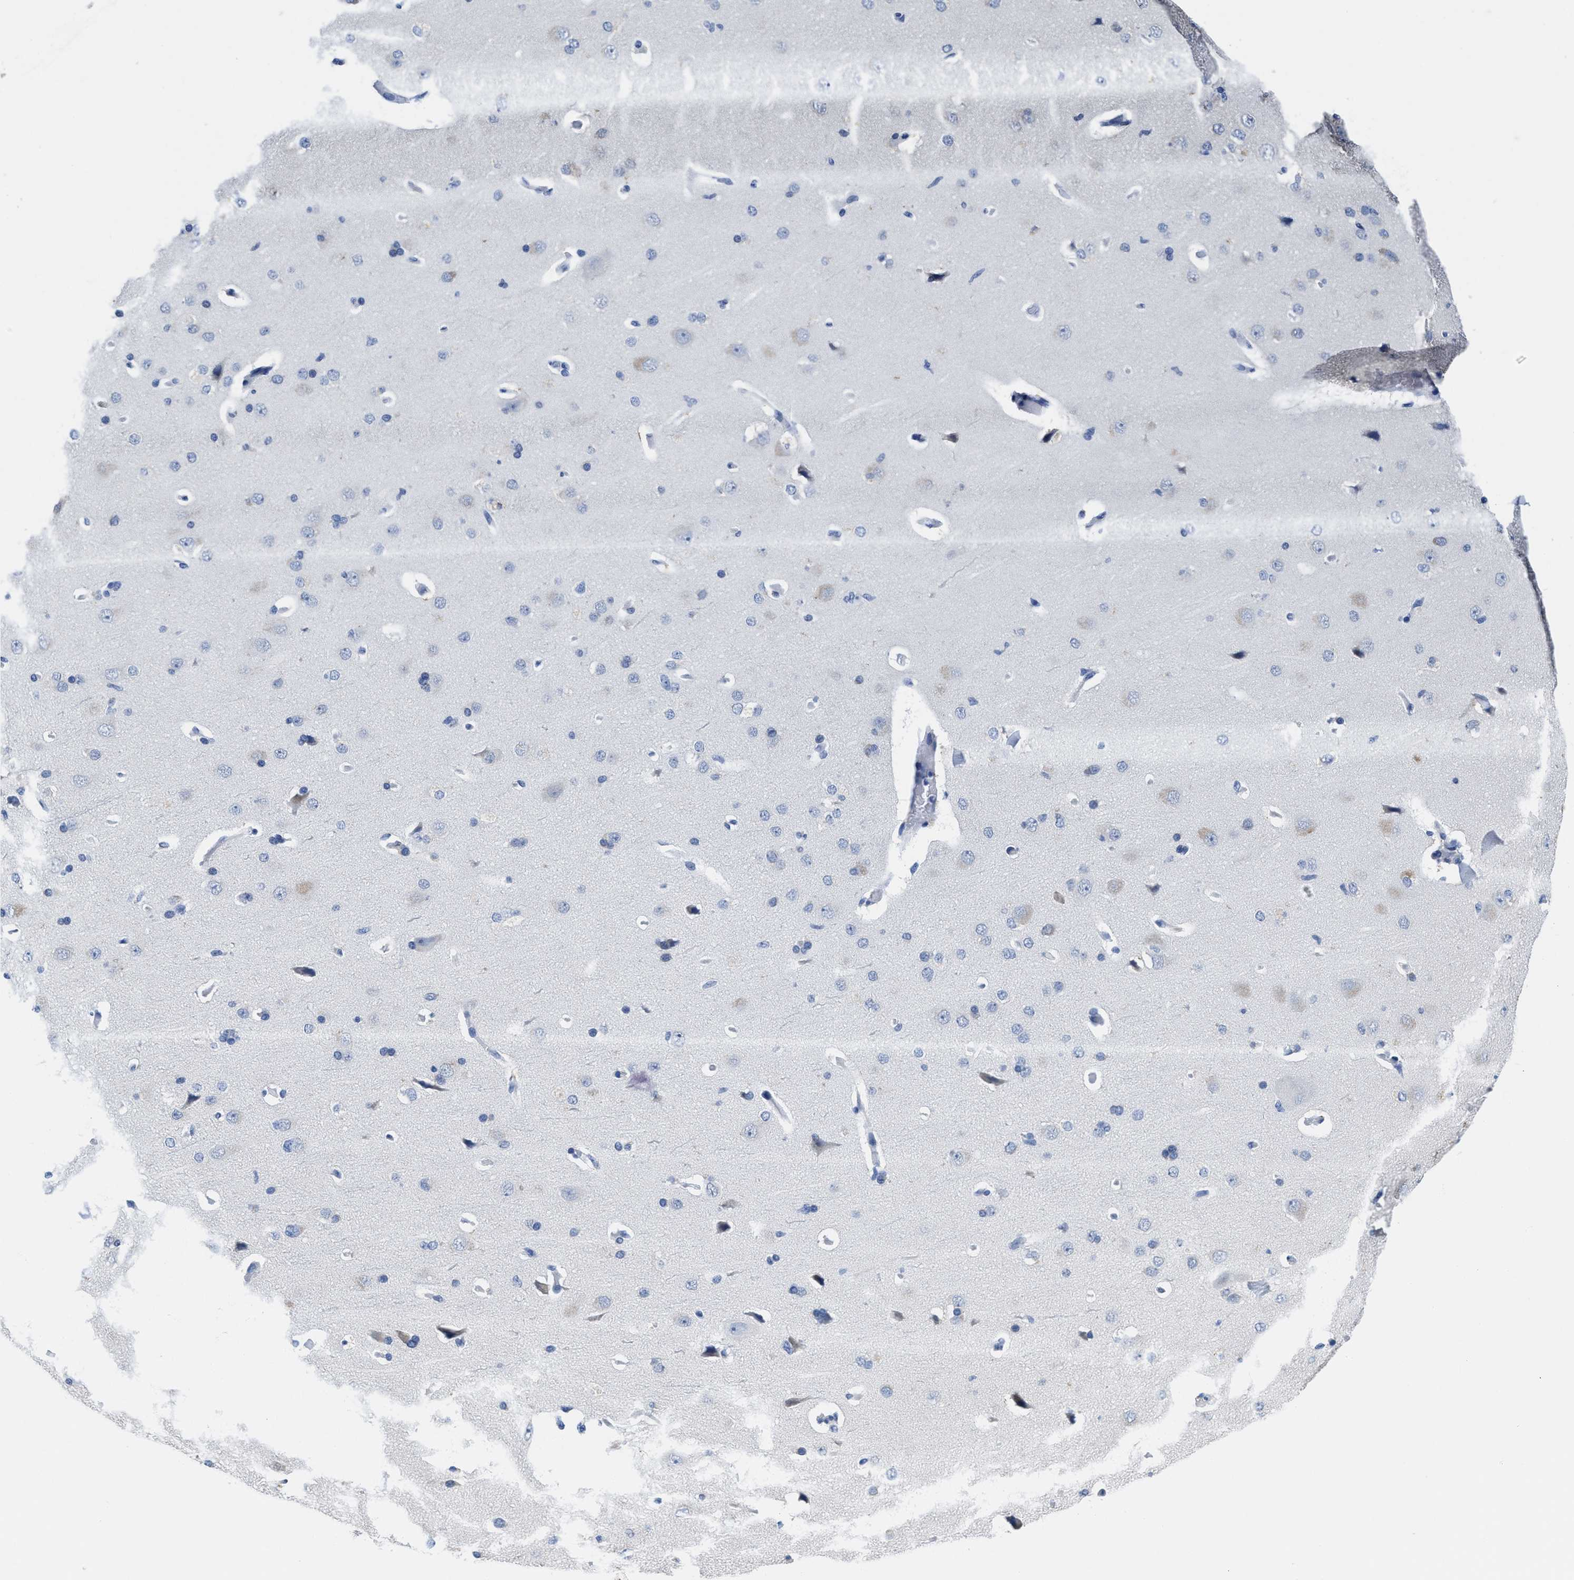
{"staining": {"intensity": "negative", "quantity": "none", "location": "none"}, "tissue": "cerebral cortex", "cell_type": "Endothelial cells", "image_type": "normal", "snomed": [{"axis": "morphology", "description": "Normal tissue, NOS"}, {"axis": "topography", "description": "Cerebral cortex"}], "caption": "An immunohistochemistry (IHC) micrograph of benign cerebral cortex is shown. There is no staining in endothelial cells of cerebral cortex.", "gene": "HOOK1", "patient": {"sex": "male", "age": 62}}